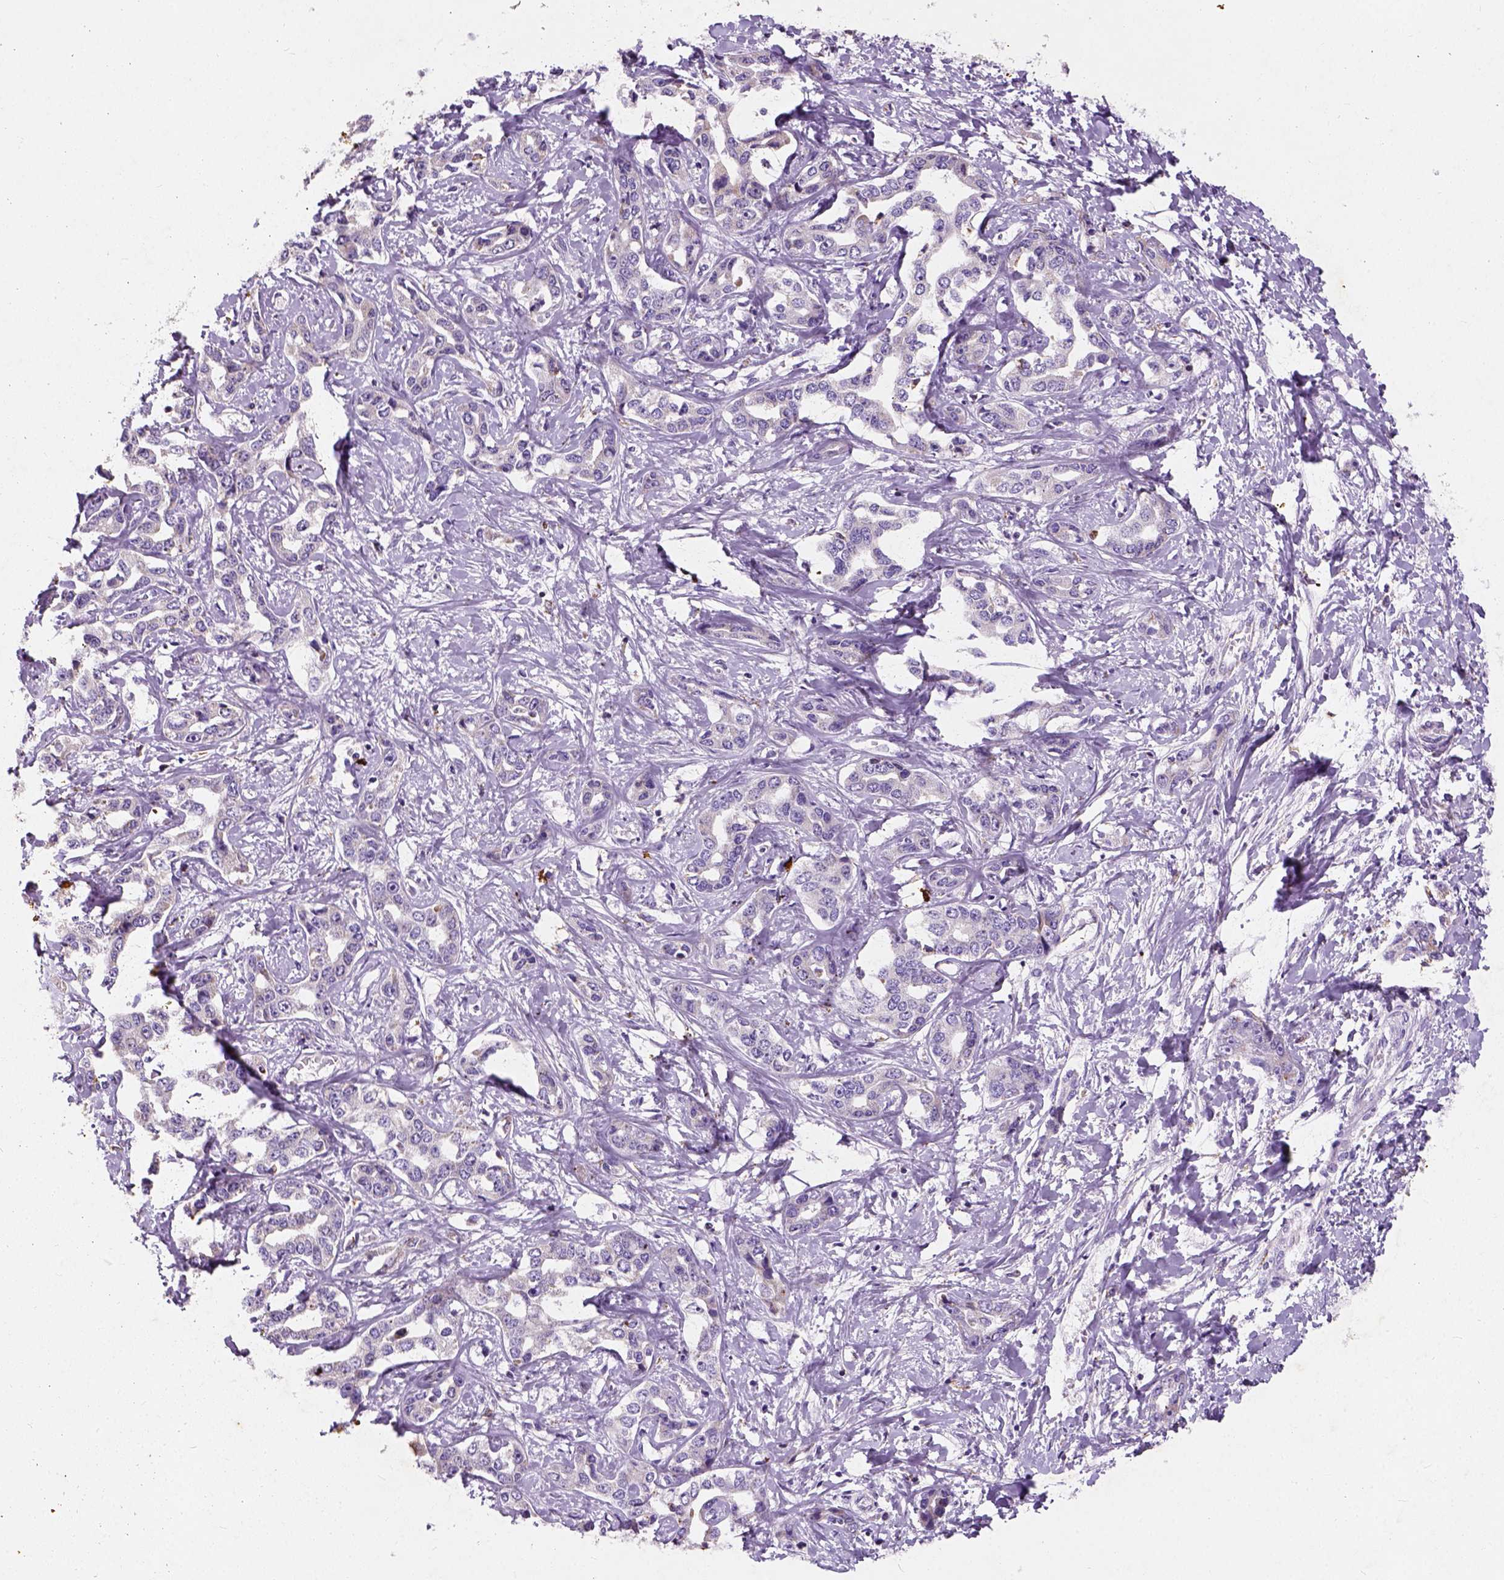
{"staining": {"intensity": "negative", "quantity": "none", "location": "none"}, "tissue": "liver cancer", "cell_type": "Tumor cells", "image_type": "cancer", "snomed": [{"axis": "morphology", "description": "Cholangiocarcinoma"}, {"axis": "topography", "description": "Liver"}], "caption": "Protein analysis of cholangiocarcinoma (liver) shows no significant expression in tumor cells.", "gene": "CHODL", "patient": {"sex": "male", "age": 59}}